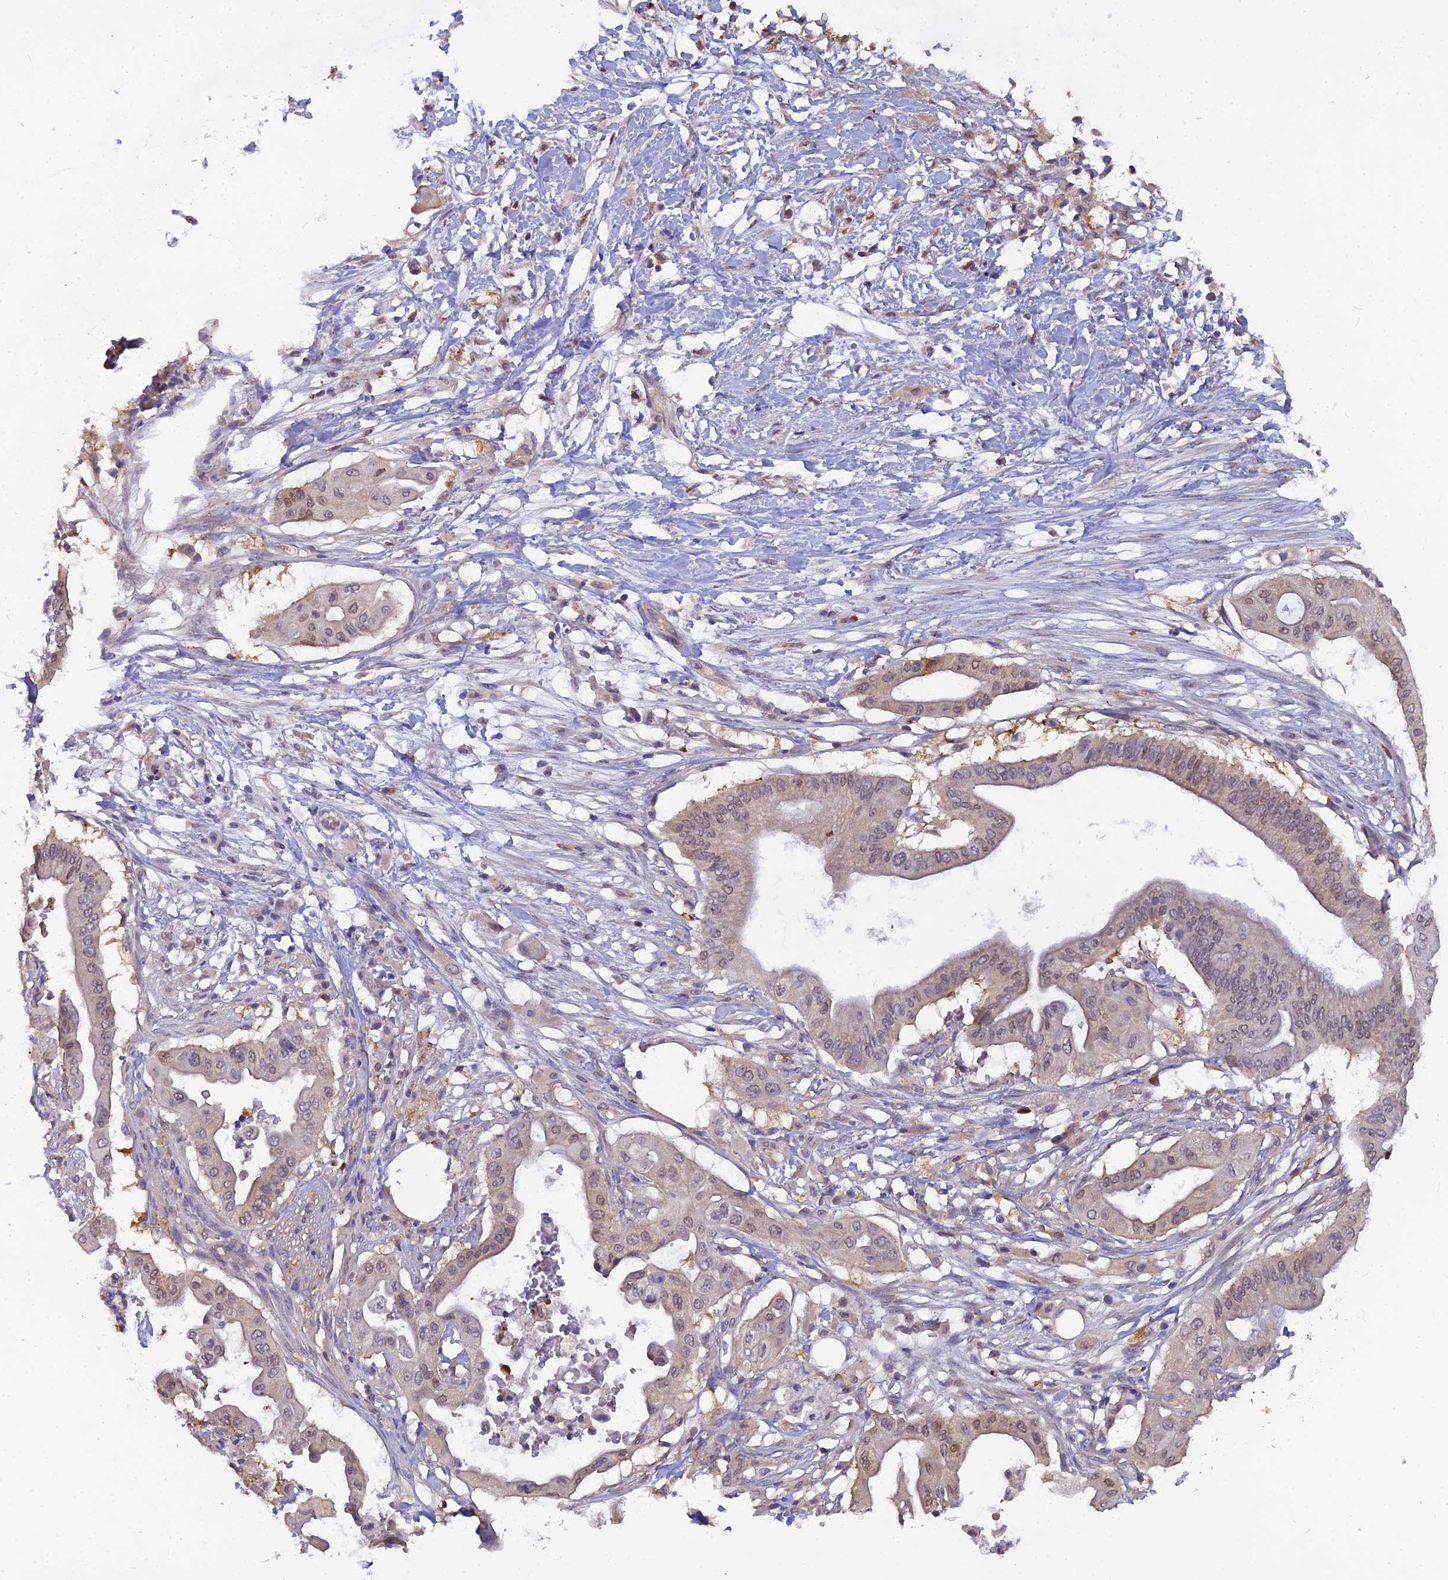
{"staining": {"intensity": "weak", "quantity": "25%-75%", "location": "nuclear"}, "tissue": "pancreatic cancer", "cell_type": "Tumor cells", "image_type": "cancer", "snomed": [{"axis": "morphology", "description": "Adenocarcinoma, NOS"}, {"axis": "topography", "description": "Pancreas"}], "caption": "This is an image of immunohistochemistry staining of pancreatic cancer (adenocarcinoma), which shows weak positivity in the nuclear of tumor cells.", "gene": "HINT1", "patient": {"sex": "male", "age": 68}}